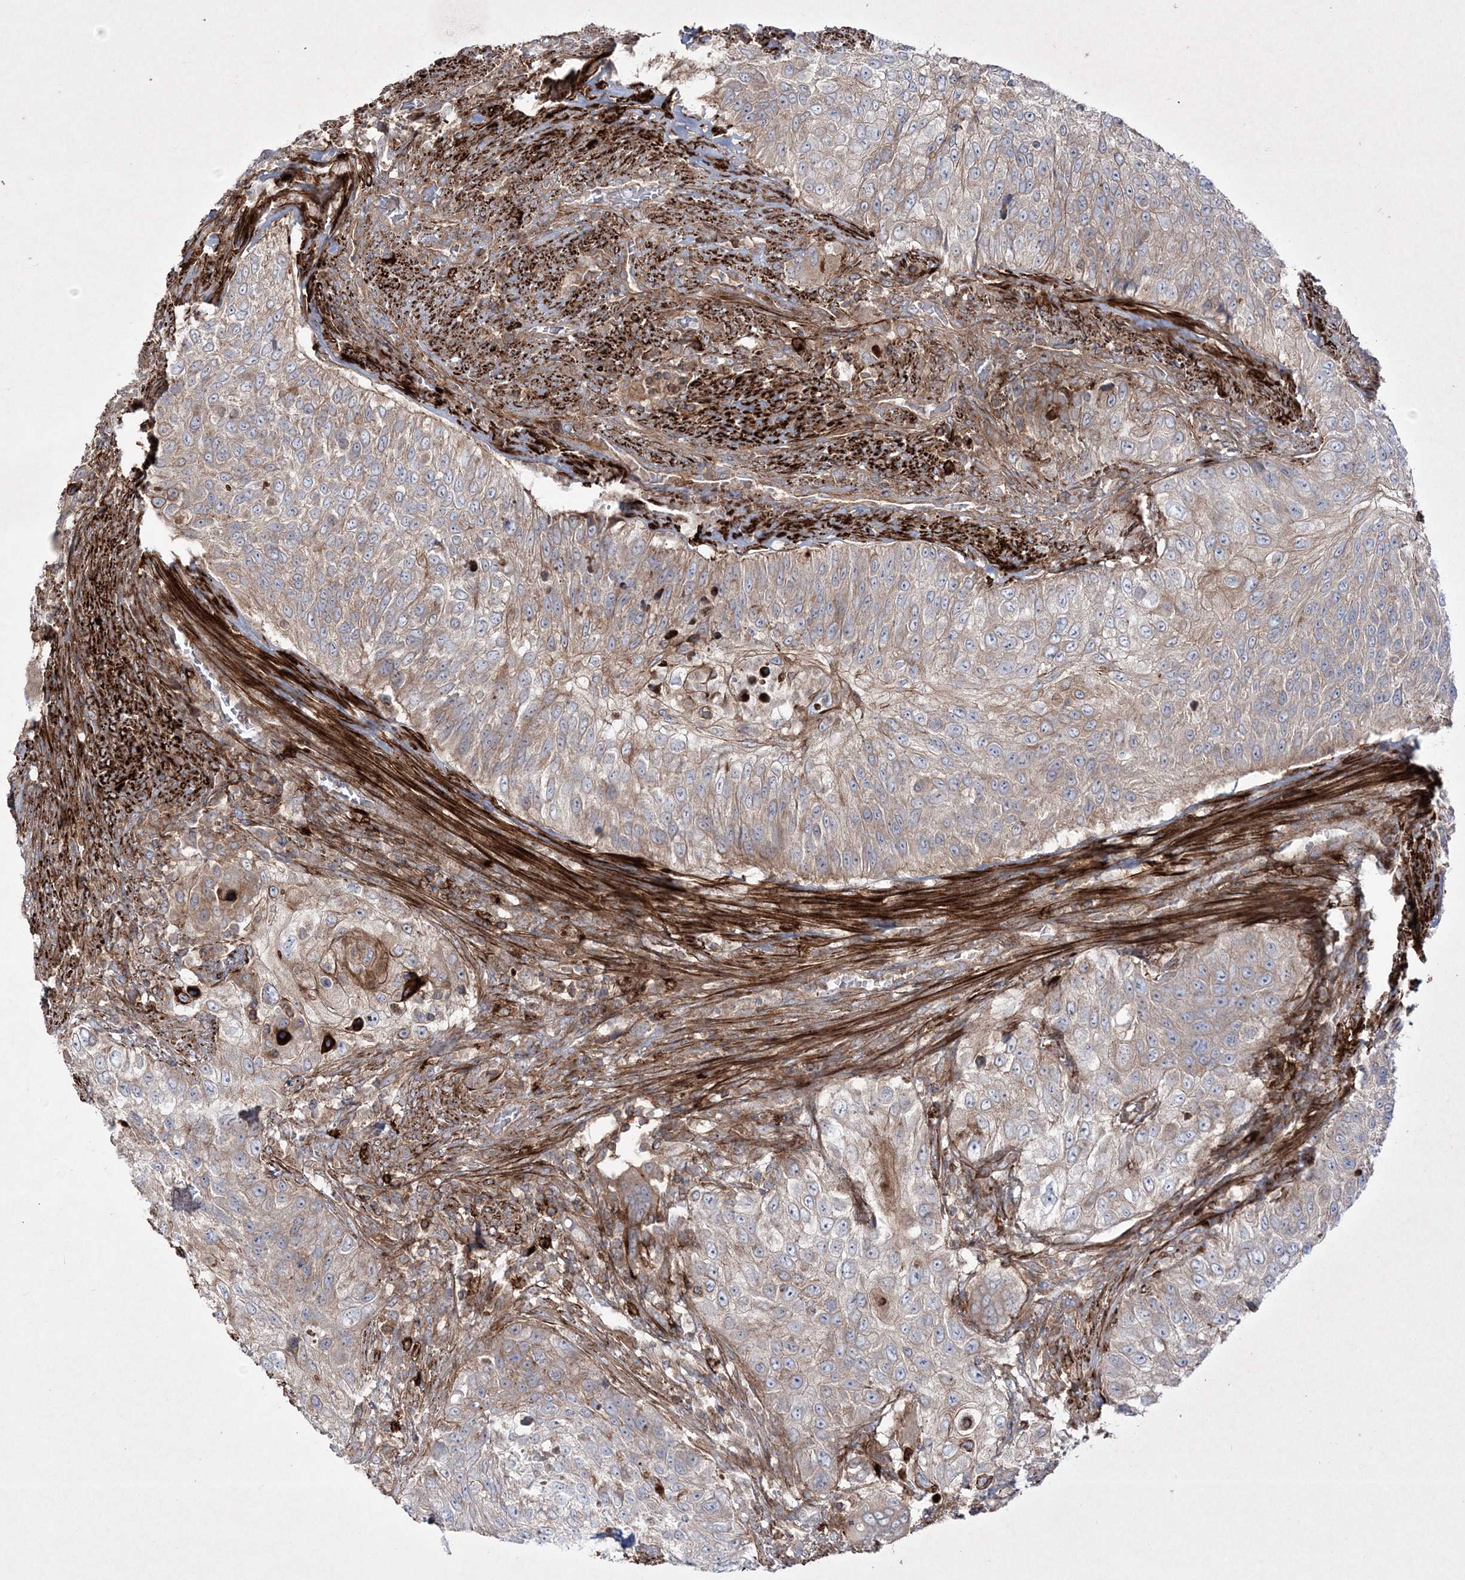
{"staining": {"intensity": "weak", "quantity": ">75%", "location": "cytoplasmic/membranous"}, "tissue": "urothelial cancer", "cell_type": "Tumor cells", "image_type": "cancer", "snomed": [{"axis": "morphology", "description": "Urothelial carcinoma, High grade"}, {"axis": "topography", "description": "Urinary bladder"}], "caption": "High-grade urothelial carcinoma stained with DAB immunohistochemistry (IHC) reveals low levels of weak cytoplasmic/membranous staining in approximately >75% of tumor cells.", "gene": "RICTOR", "patient": {"sex": "female", "age": 60}}